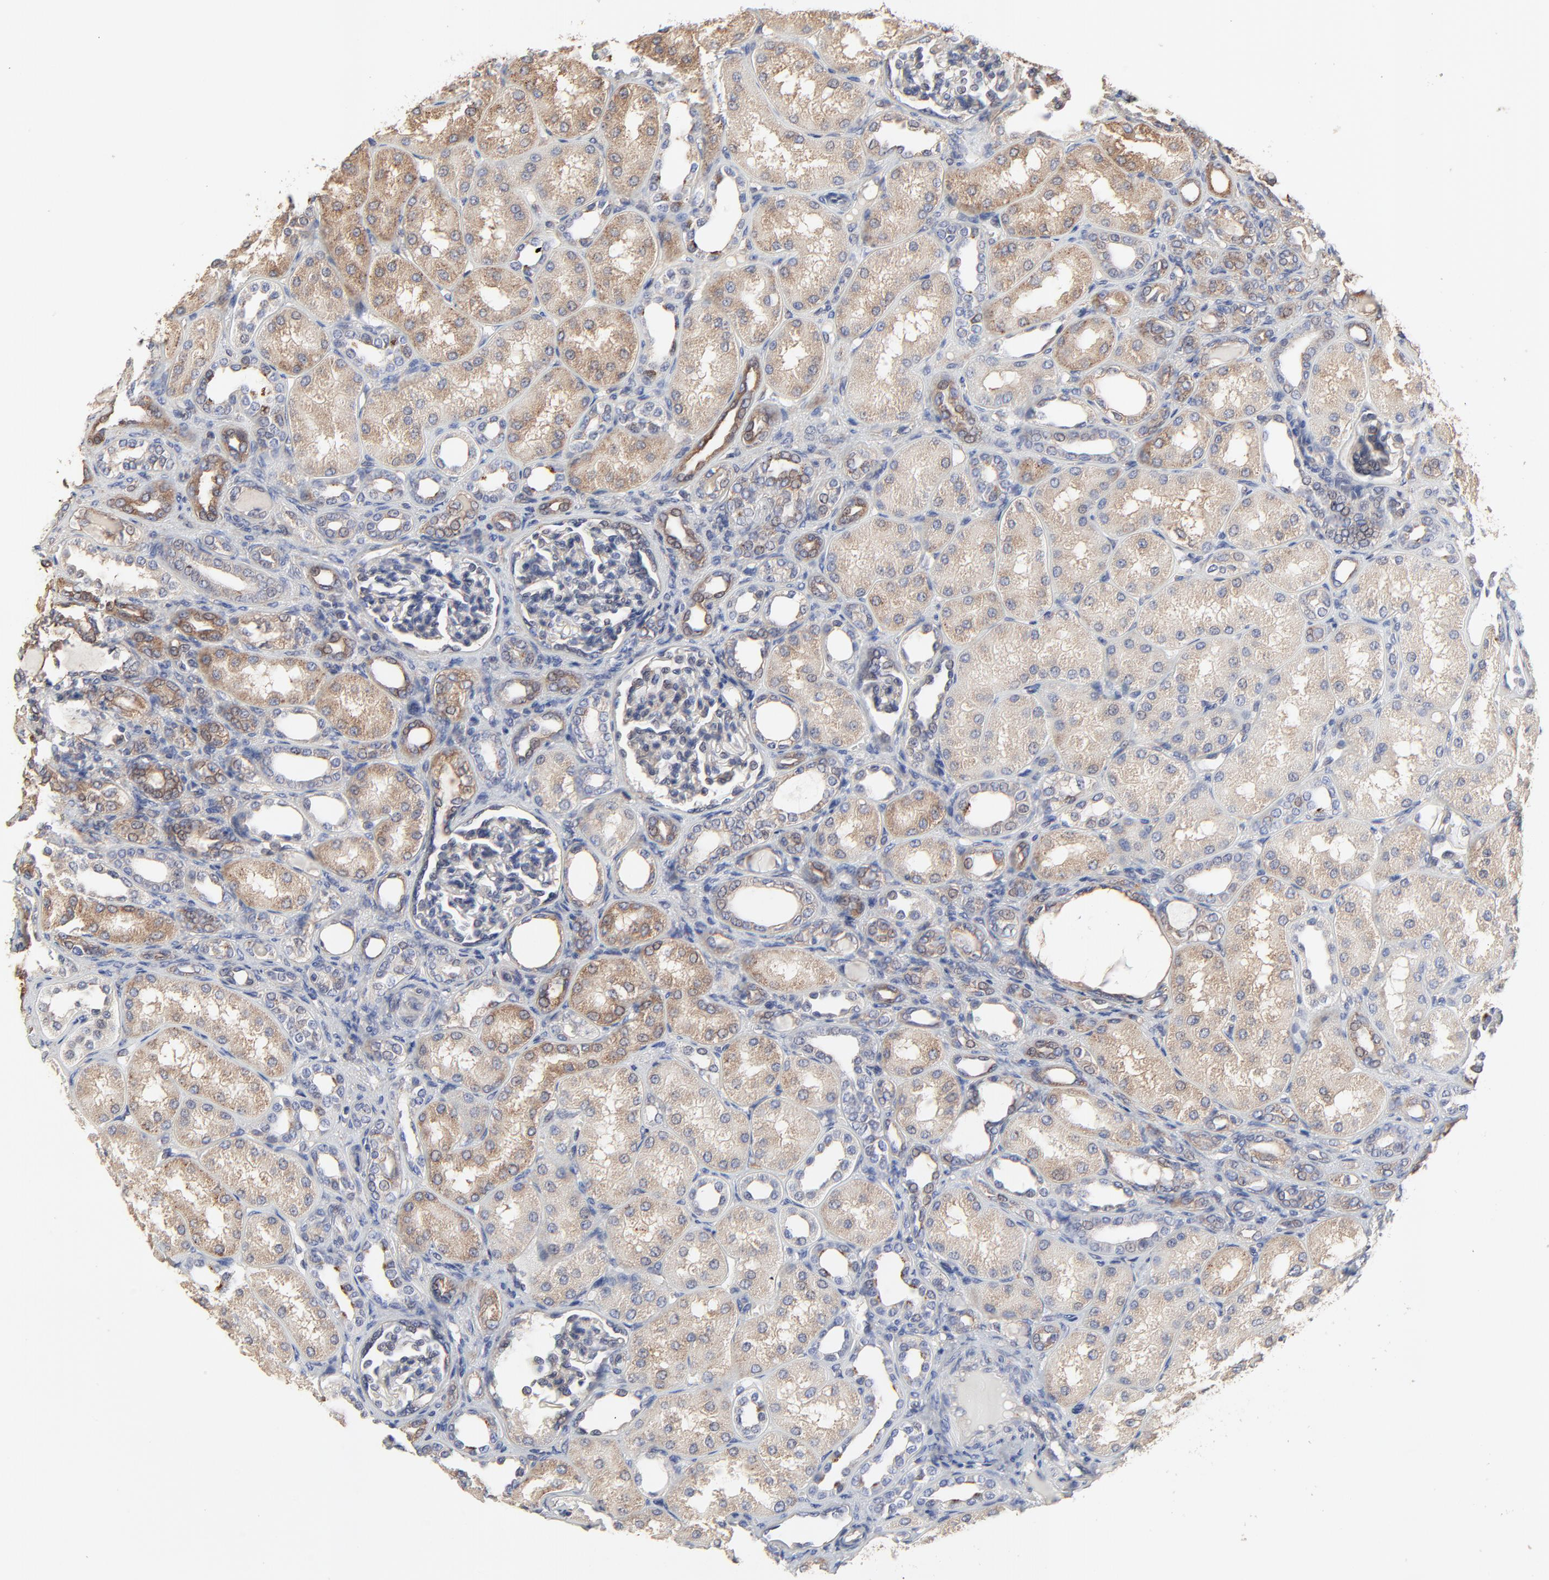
{"staining": {"intensity": "weak", "quantity": "25%-75%", "location": "cytoplasmic/membranous"}, "tissue": "kidney", "cell_type": "Cells in glomeruli", "image_type": "normal", "snomed": [{"axis": "morphology", "description": "Normal tissue, NOS"}, {"axis": "topography", "description": "Kidney"}], "caption": "Unremarkable kidney demonstrates weak cytoplasmic/membranous positivity in about 25%-75% of cells in glomeruli The staining was performed using DAB to visualize the protein expression in brown, while the nuclei were stained in blue with hematoxylin (Magnification: 20x)..", "gene": "NXF3", "patient": {"sex": "male", "age": 7}}